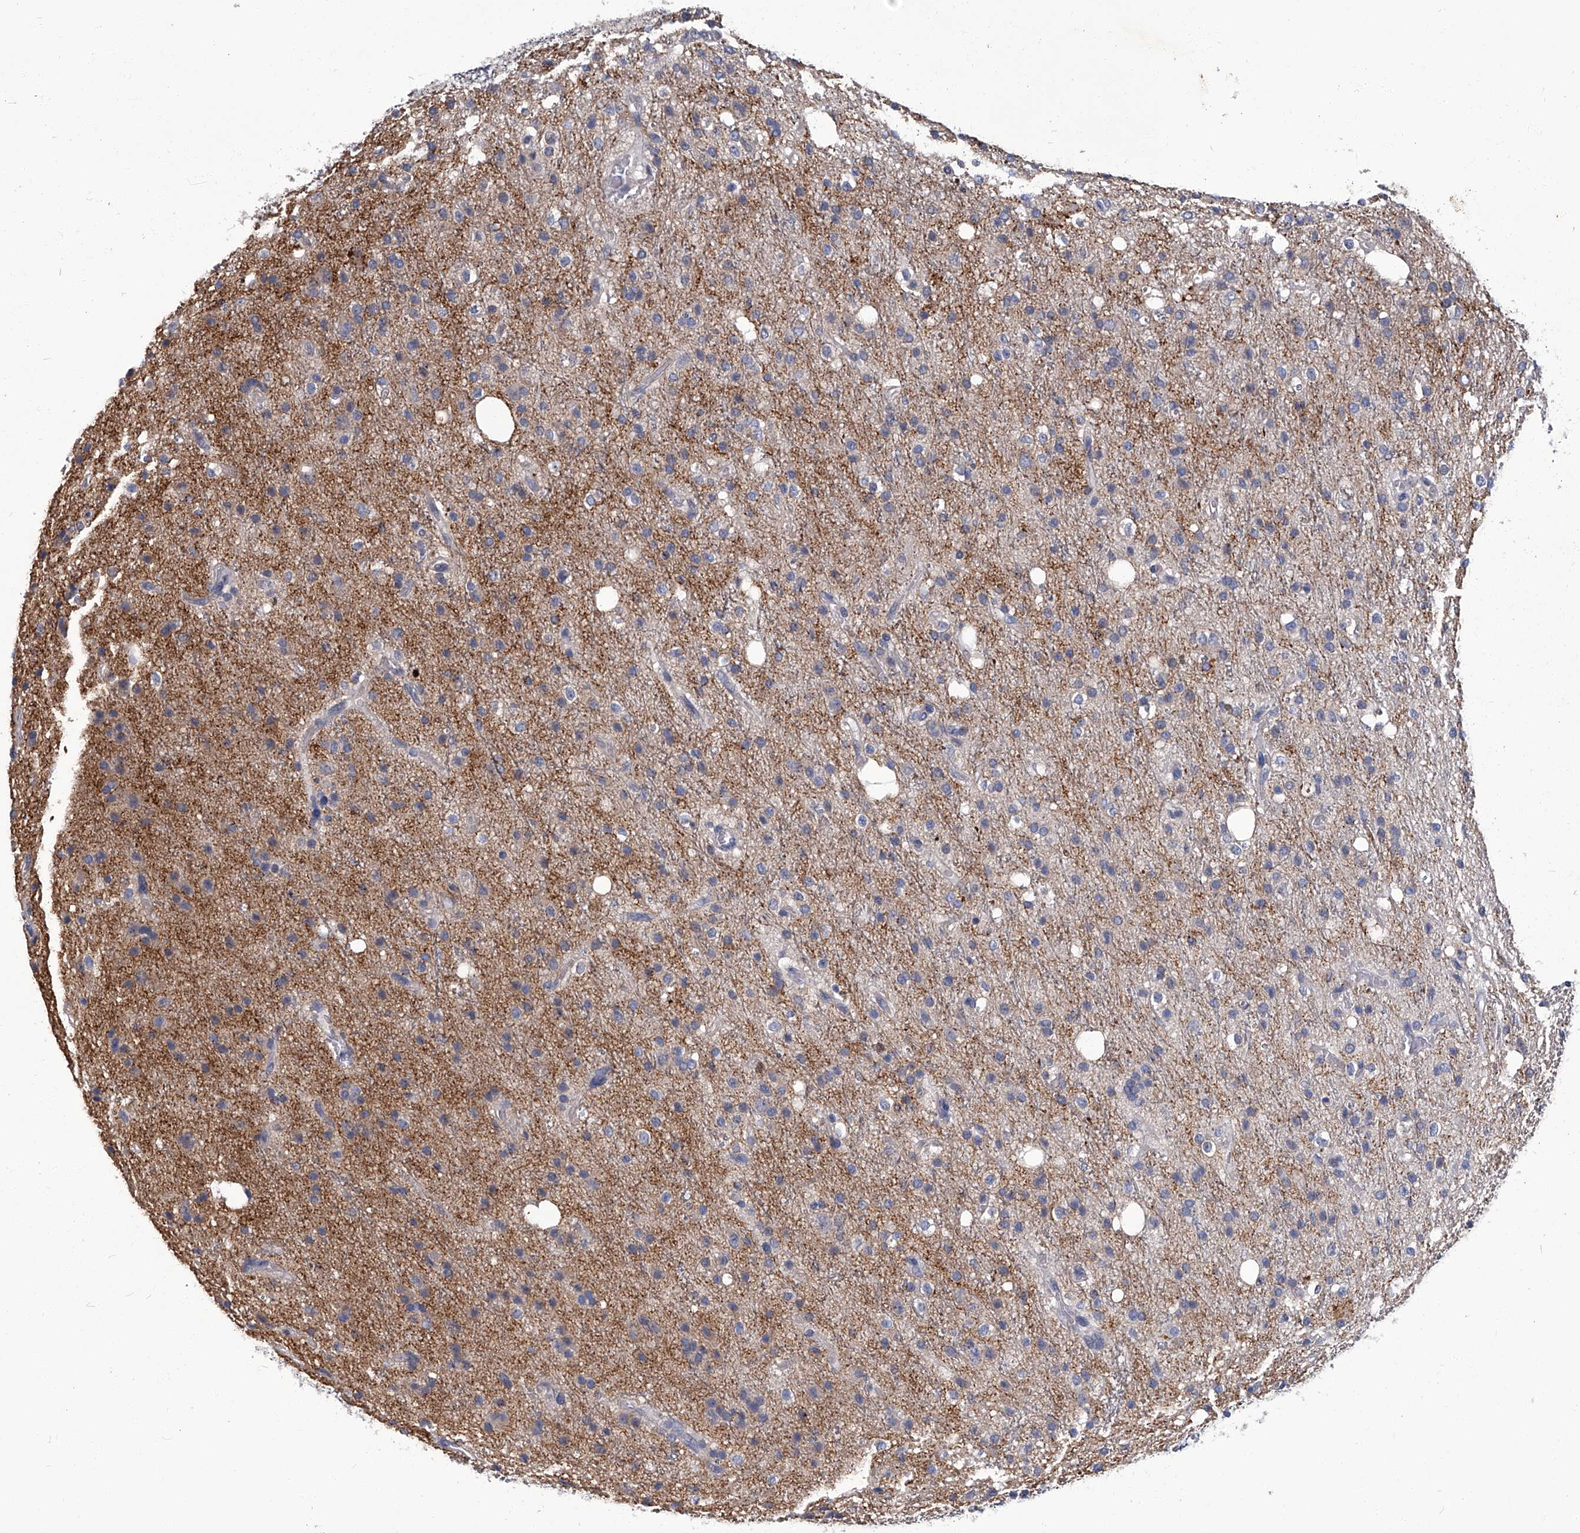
{"staining": {"intensity": "negative", "quantity": "none", "location": "none"}, "tissue": "glioma", "cell_type": "Tumor cells", "image_type": "cancer", "snomed": [{"axis": "morphology", "description": "Glioma, malignant, High grade"}, {"axis": "topography", "description": "Brain"}], "caption": "IHC photomicrograph of neoplastic tissue: glioma stained with DAB exhibits no significant protein positivity in tumor cells.", "gene": "TGFBR1", "patient": {"sex": "male", "age": 47}}